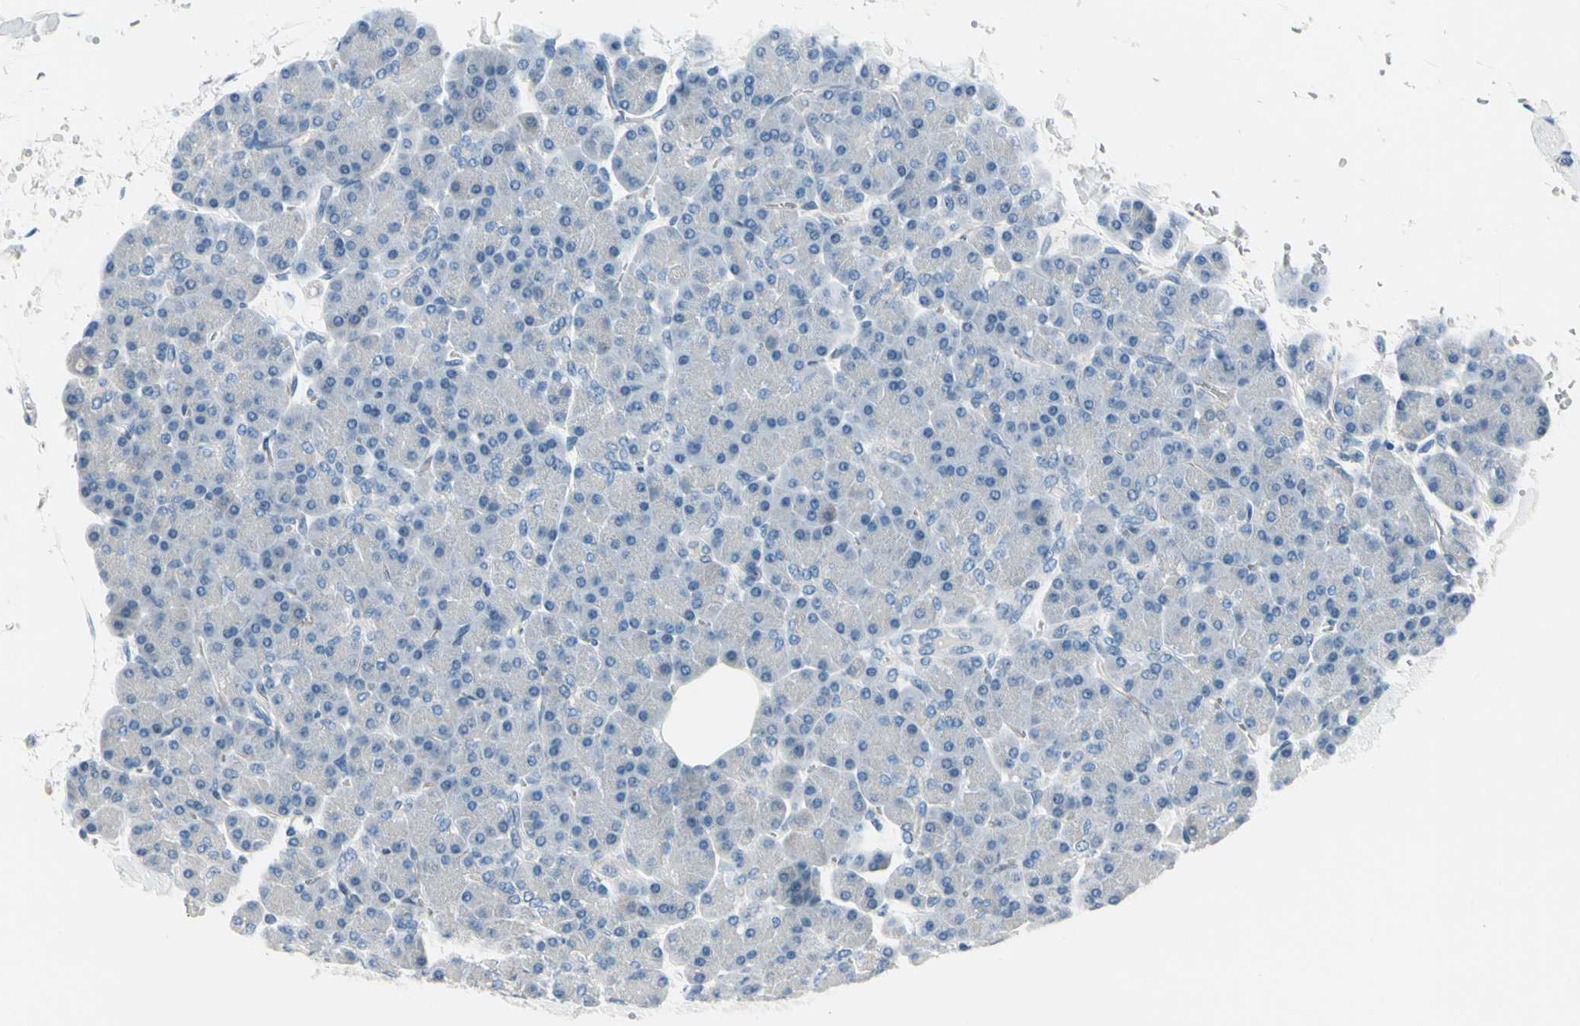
{"staining": {"intensity": "negative", "quantity": "none", "location": "none"}, "tissue": "pancreas", "cell_type": "Exocrine glandular cells", "image_type": "normal", "snomed": [{"axis": "morphology", "description": "Normal tissue, NOS"}, {"axis": "topography", "description": "Pancreas"}], "caption": "Immunohistochemistry histopathology image of benign pancreas: human pancreas stained with DAB (3,3'-diaminobenzidine) exhibits no significant protein positivity in exocrine glandular cells. The staining was performed using DAB to visualize the protein expression in brown, while the nuclei were stained in blue with hematoxylin (Magnification: 20x).", "gene": "PGR", "patient": {"sex": "female", "age": 43}}